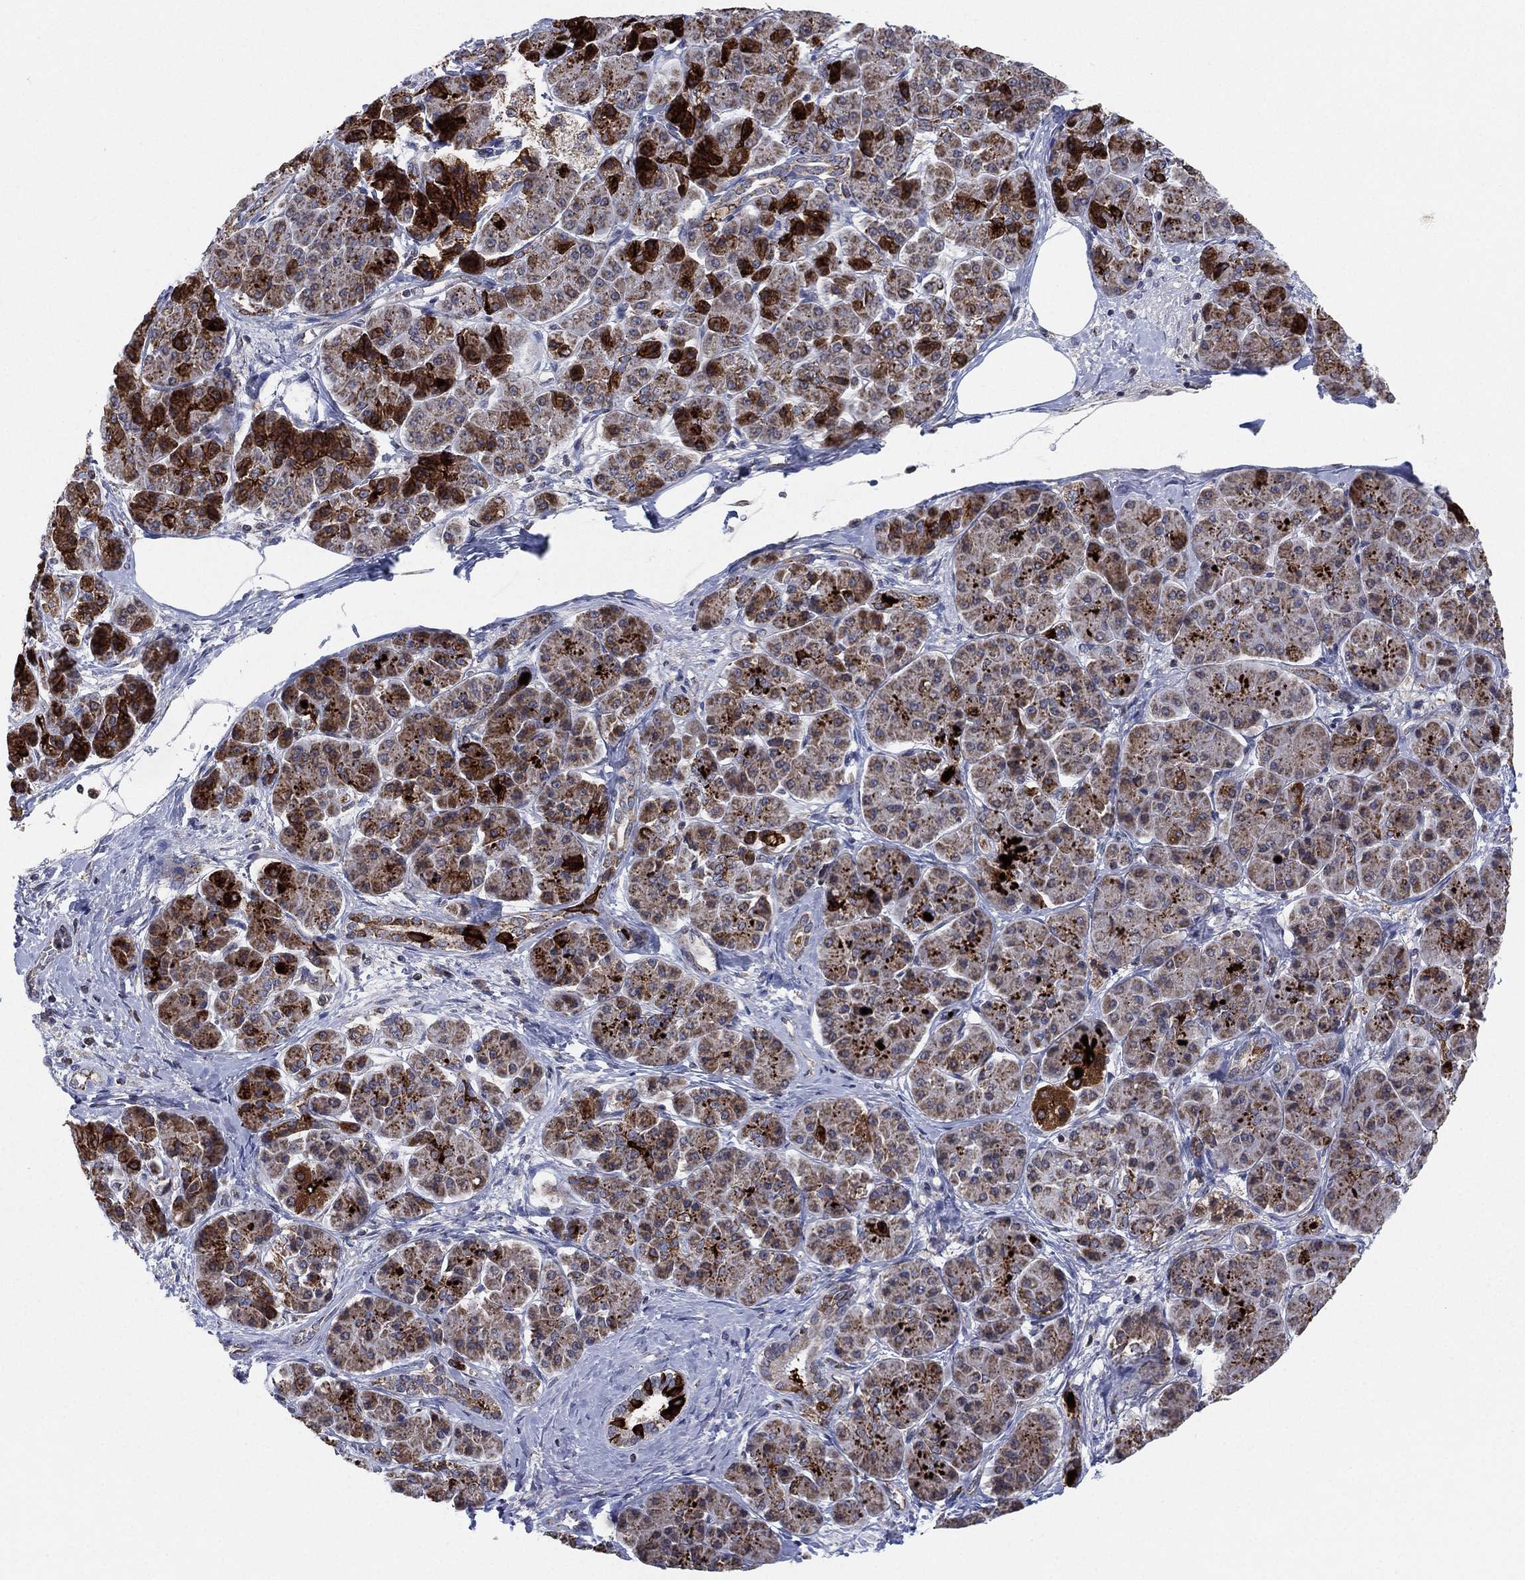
{"staining": {"intensity": "strong", "quantity": "25%-75%", "location": "cytoplasmic/membranous"}, "tissue": "pancreatic cancer", "cell_type": "Tumor cells", "image_type": "cancer", "snomed": [{"axis": "morphology", "description": "Adenocarcinoma, NOS"}, {"axis": "topography", "description": "Pancreas"}], "caption": "A brown stain highlights strong cytoplasmic/membranous positivity of a protein in human pancreatic adenocarcinoma tumor cells.", "gene": "PSMG4", "patient": {"sex": "female", "age": 73}}